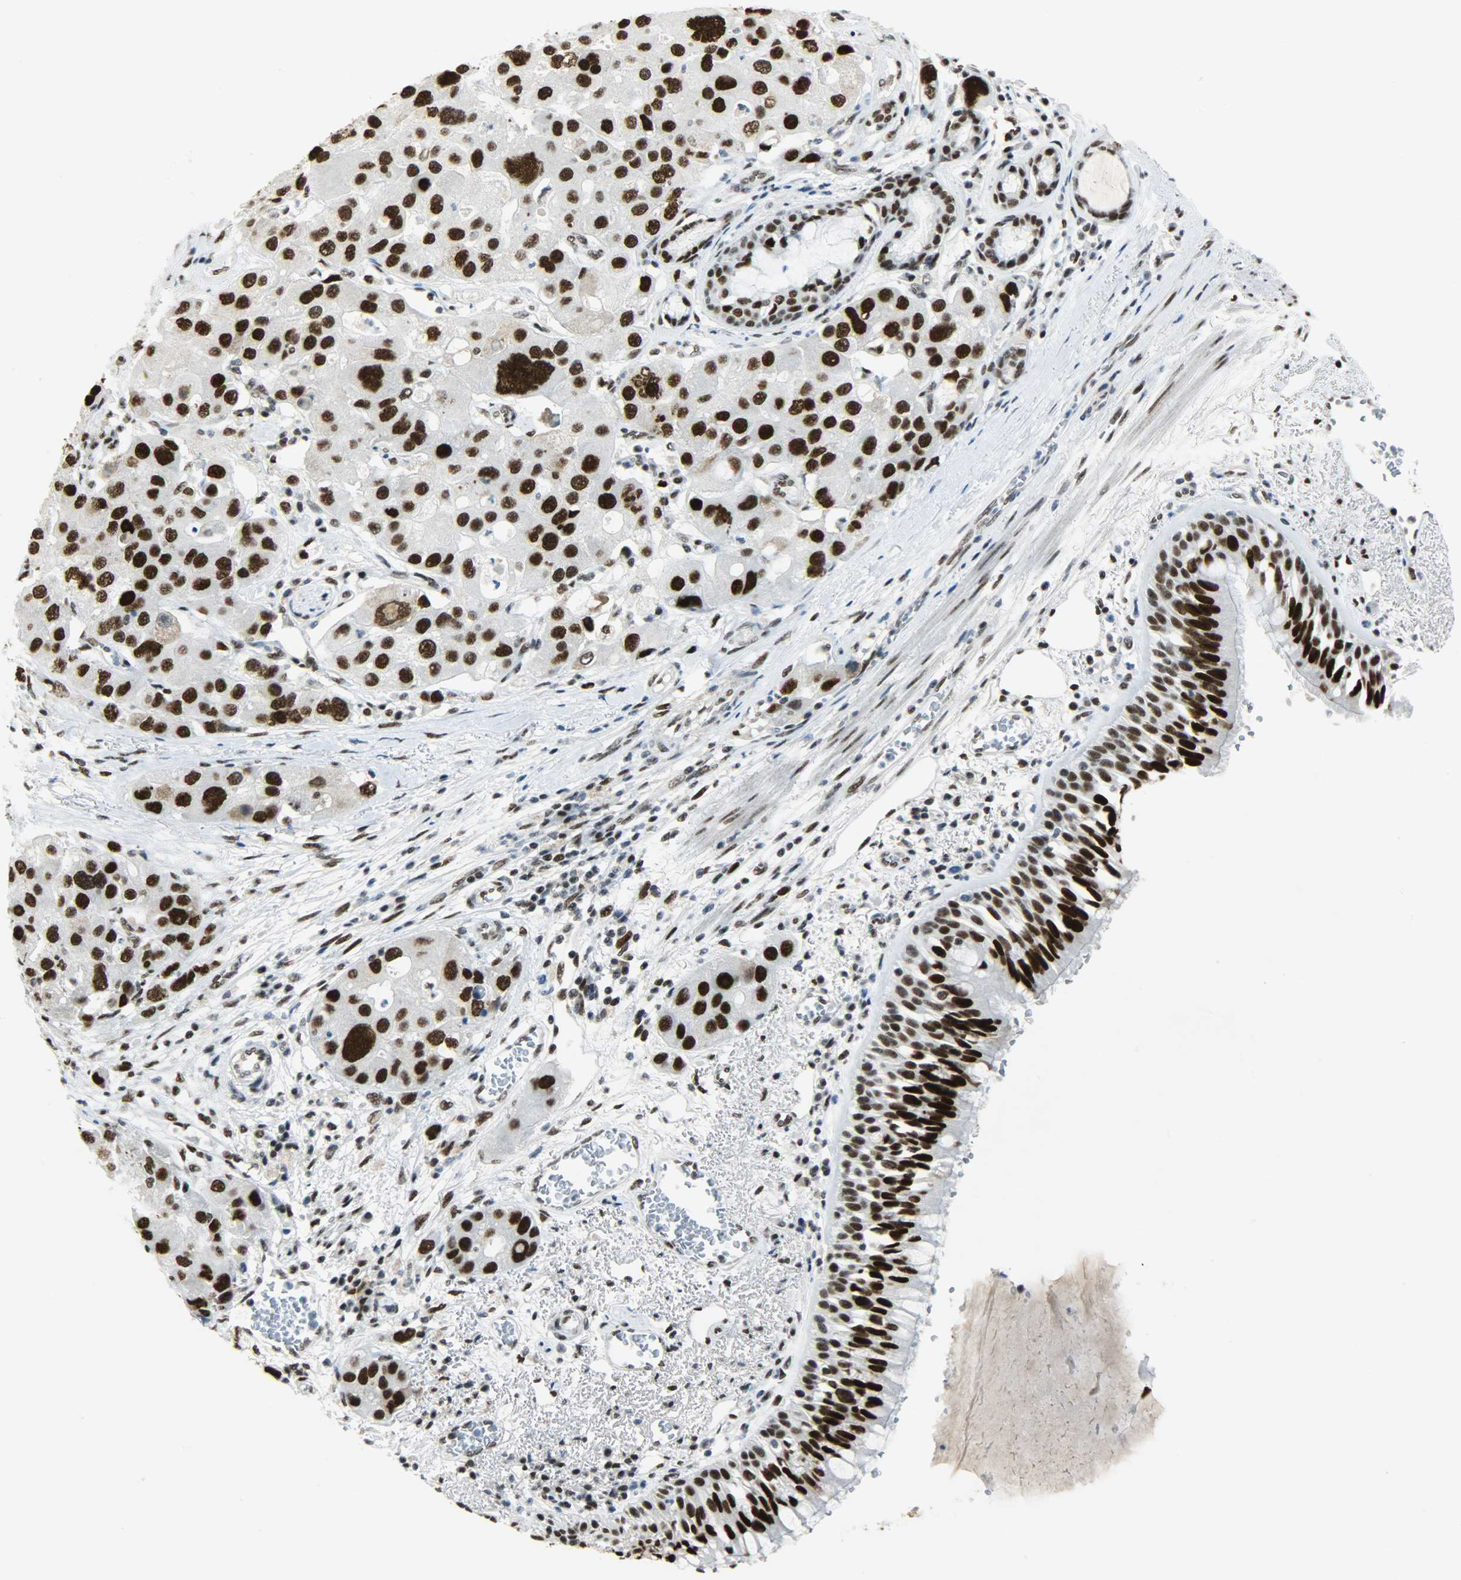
{"staining": {"intensity": "strong", "quantity": ">75%", "location": "nuclear"}, "tissue": "bronchus", "cell_type": "Respiratory epithelial cells", "image_type": "normal", "snomed": [{"axis": "morphology", "description": "Normal tissue, NOS"}, {"axis": "morphology", "description": "Adenocarcinoma, NOS"}, {"axis": "morphology", "description": "Adenocarcinoma, metastatic, NOS"}, {"axis": "topography", "description": "Lymph node"}, {"axis": "topography", "description": "Bronchus"}, {"axis": "topography", "description": "Lung"}], "caption": "Bronchus was stained to show a protein in brown. There is high levels of strong nuclear staining in about >75% of respiratory epithelial cells.", "gene": "SSB", "patient": {"sex": "female", "age": 54}}